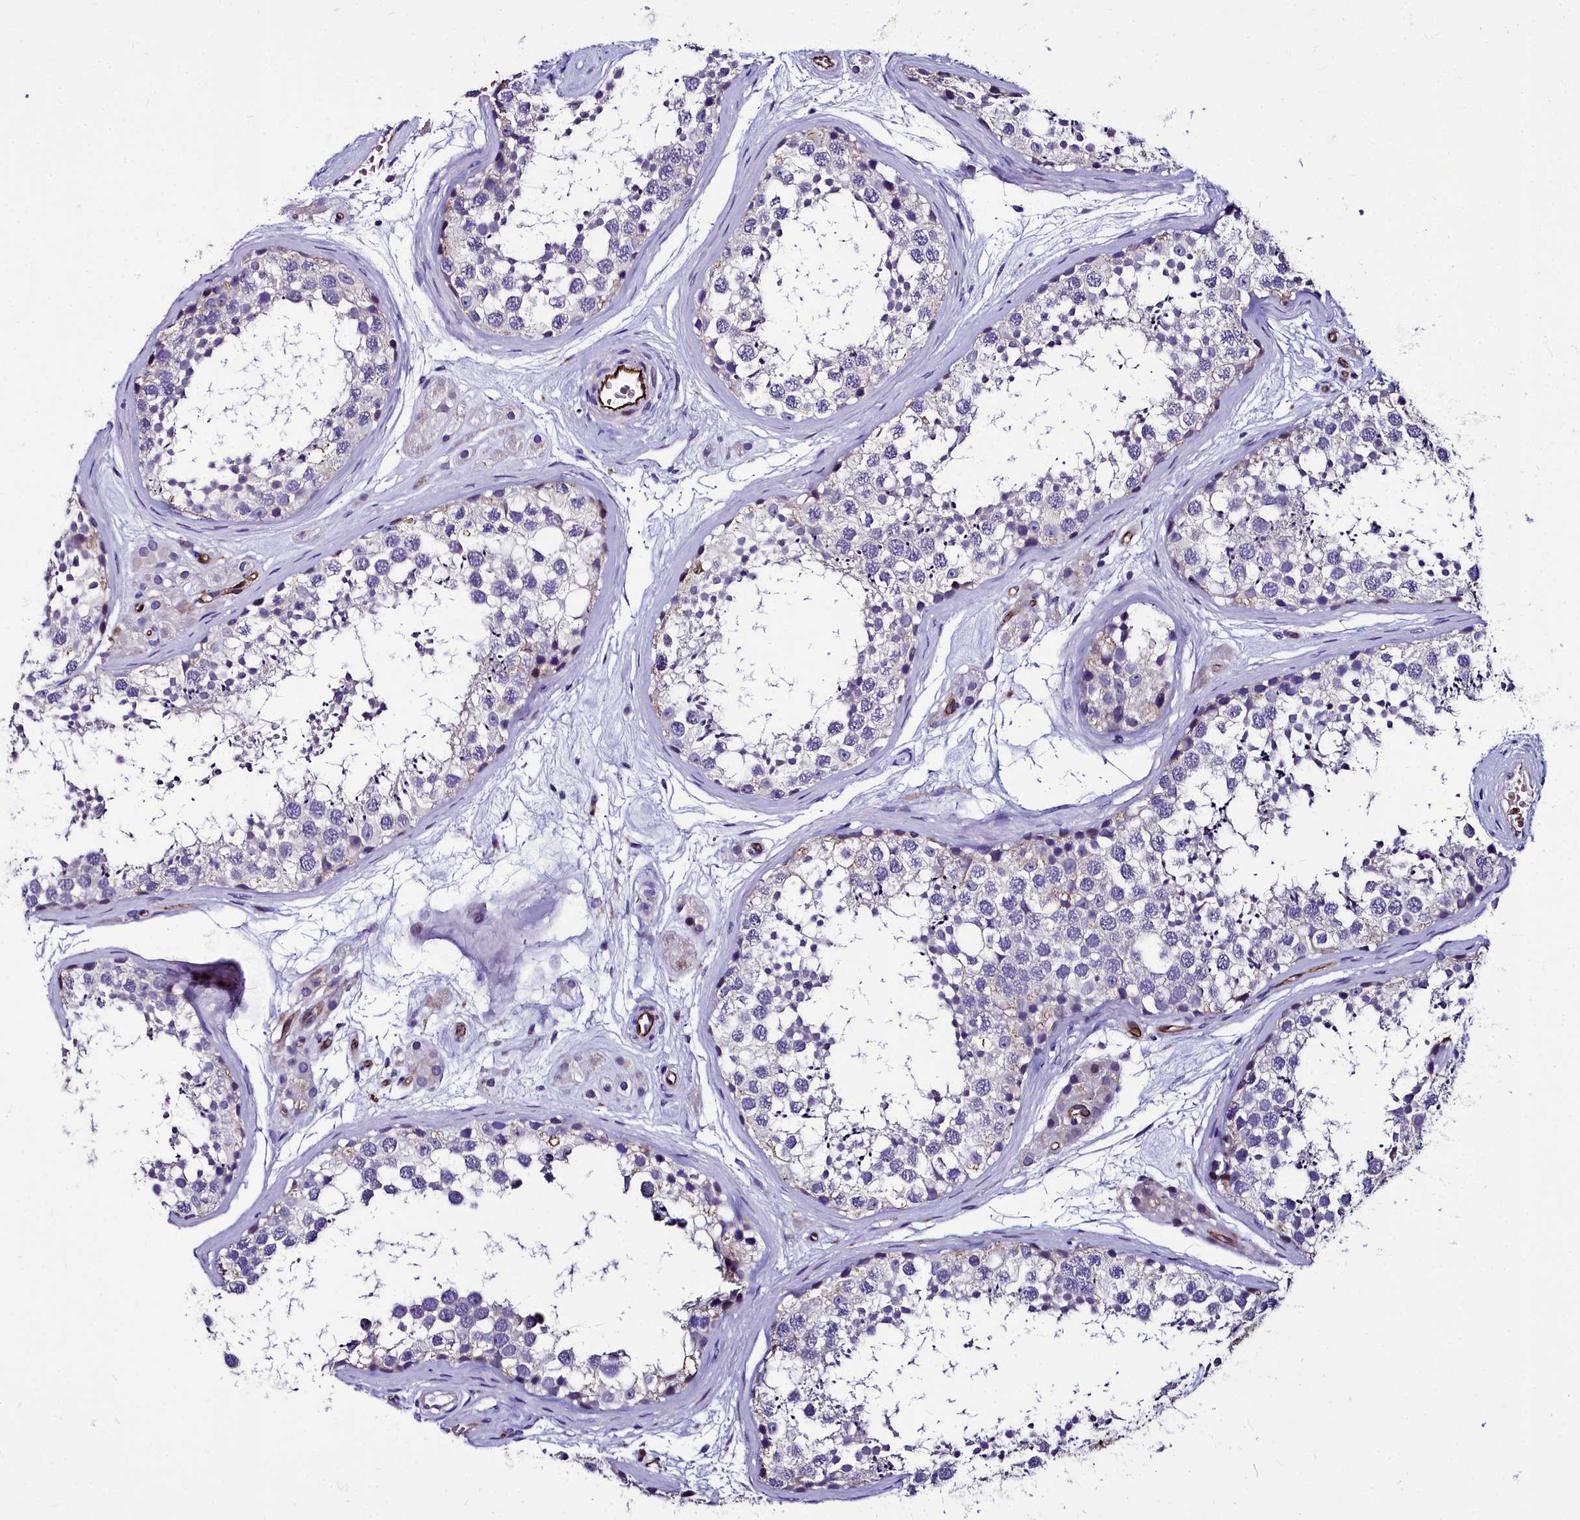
{"staining": {"intensity": "negative", "quantity": "none", "location": "none"}, "tissue": "testis", "cell_type": "Cells in seminiferous ducts", "image_type": "normal", "snomed": [{"axis": "morphology", "description": "Normal tissue, NOS"}, {"axis": "topography", "description": "Testis"}], "caption": "Testis stained for a protein using immunohistochemistry (IHC) displays no positivity cells in seminiferous ducts.", "gene": "CYP4F11", "patient": {"sex": "male", "age": 56}}